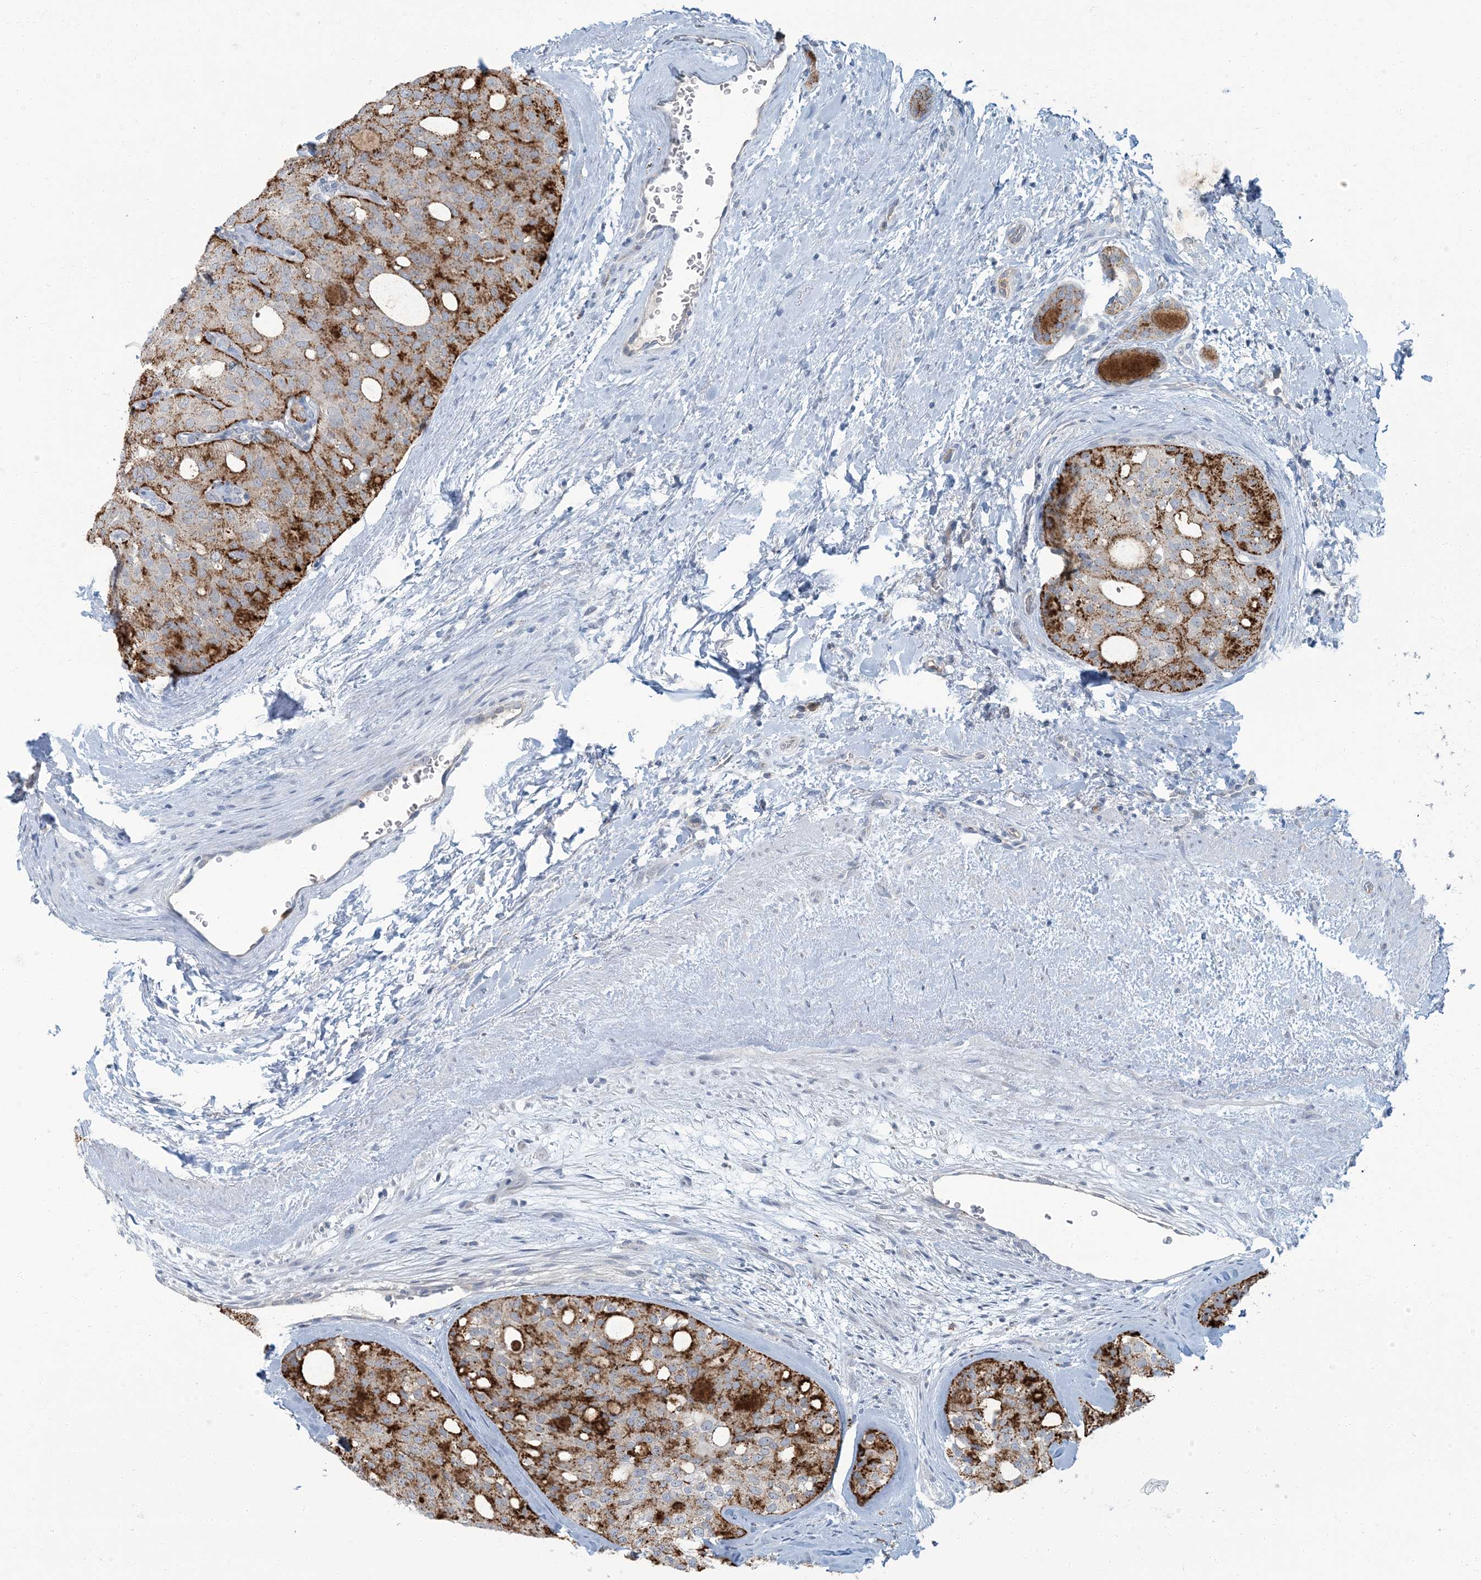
{"staining": {"intensity": "strong", "quantity": "25%-75%", "location": "cytoplasmic/membranous"}, "tissue": "thyroid cancer", "cell_type": "Tumor cells", "image_type": "cancer", "snomed": [{"axis": "morphology", "description": "Follicular adenoma carcinoma, NOS"}, {"axis": "topography", "description": "Thyroid gland"}], "caption": "Strong cytoplasmic/membranous positivity for a protein is present in about 25%-75% of tumor cells of follicular adenoma carcinoma (thyroid) using IHC.", "gene": "EPHA4", "patient": {"sex": "male", "age": 75}}